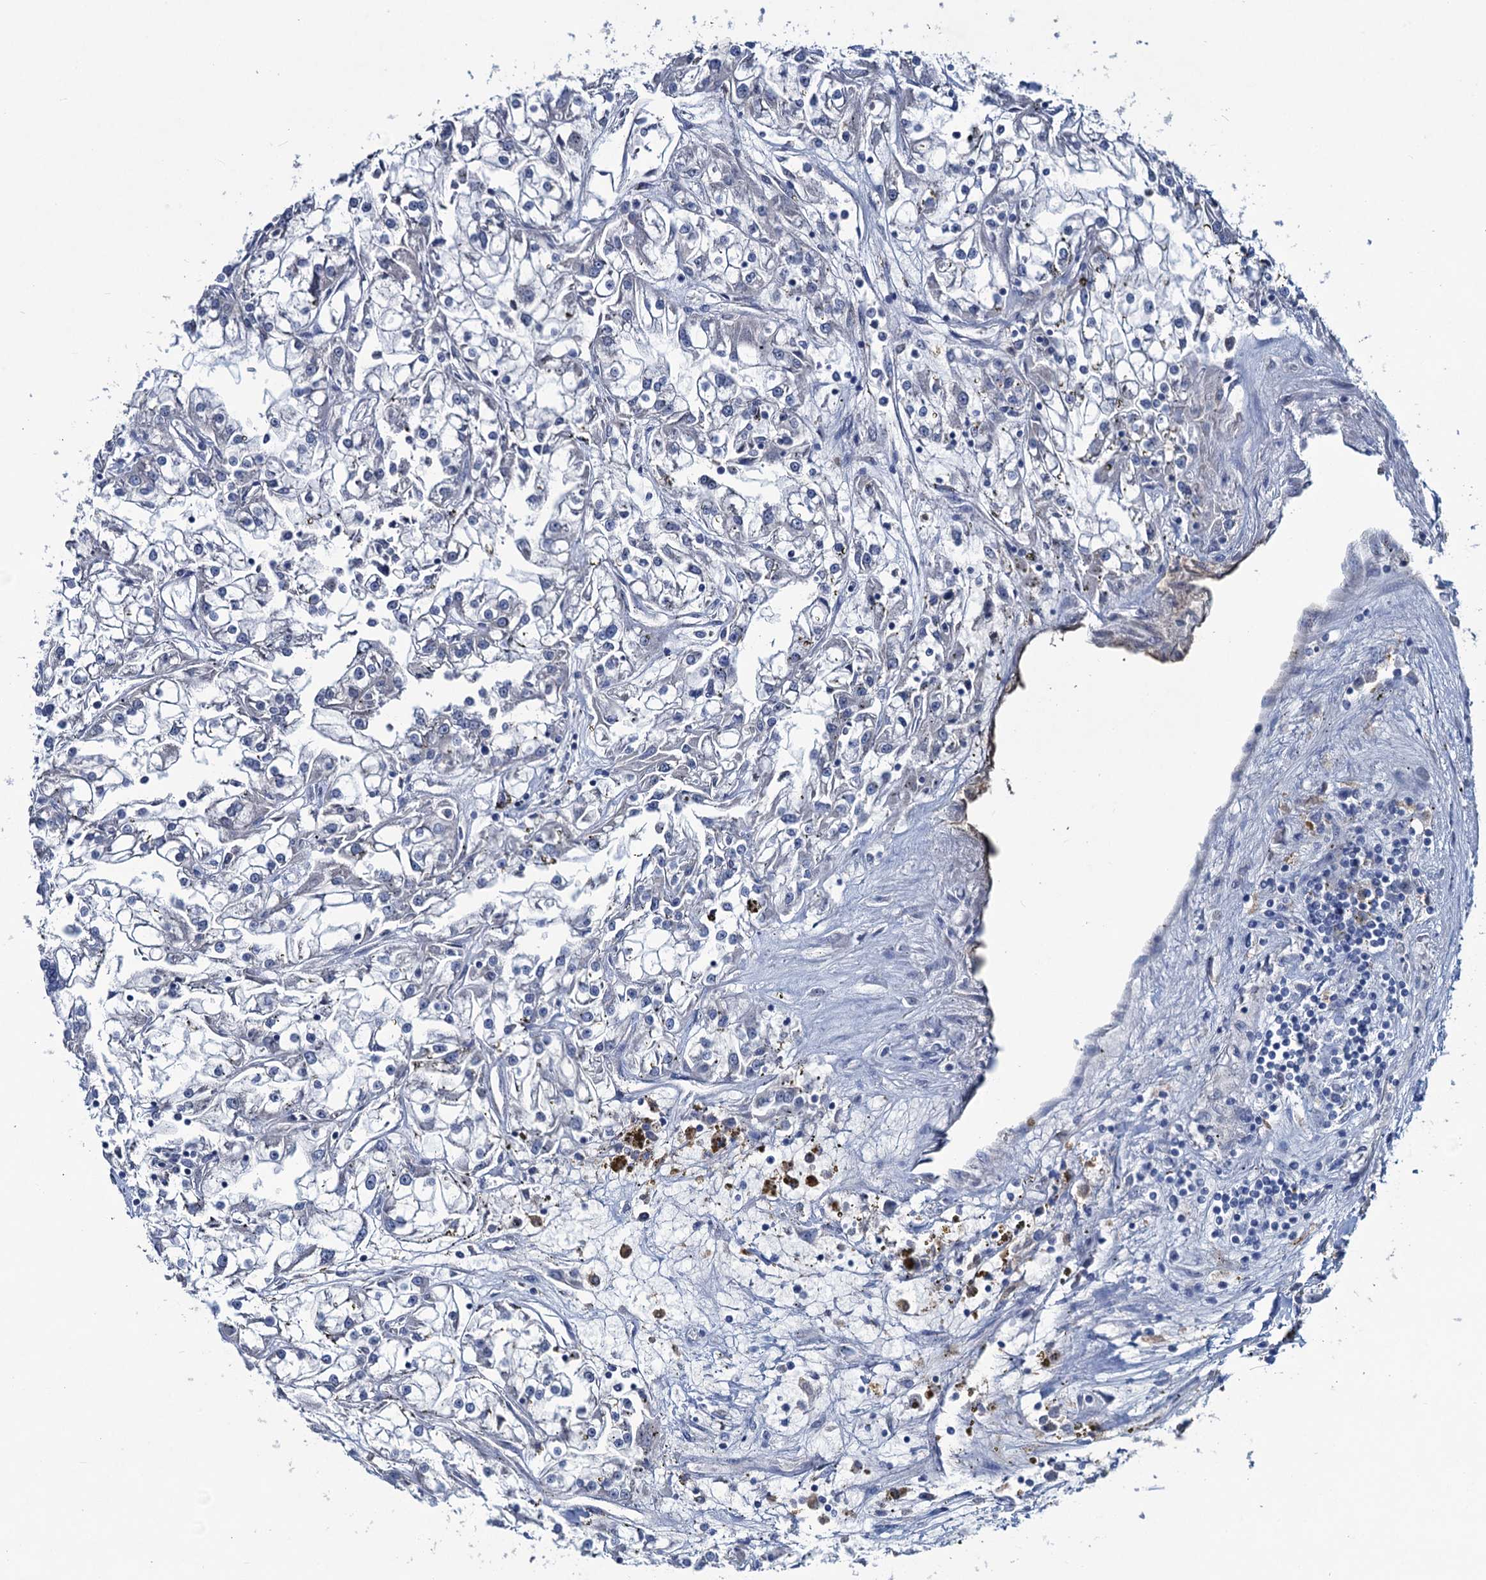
{"staining": {"intensity": "negative", "quantity": "none", "location": "none"}, "tissue": "renal cancer", "cell_type": "Tumor cells", "image_type": "cancer", "snomed": [{"axis": "morphology", "description": "Adenocarcinoma, NOS"}, {"axis": "topography", "description": "Kidney"}], "caption": "DAB immunohistochemical staining of human renal cancer shows no significant positivity in tumor cells.", "gene": "RTKN2", "patient": {"sex": "female", "age": 52}}